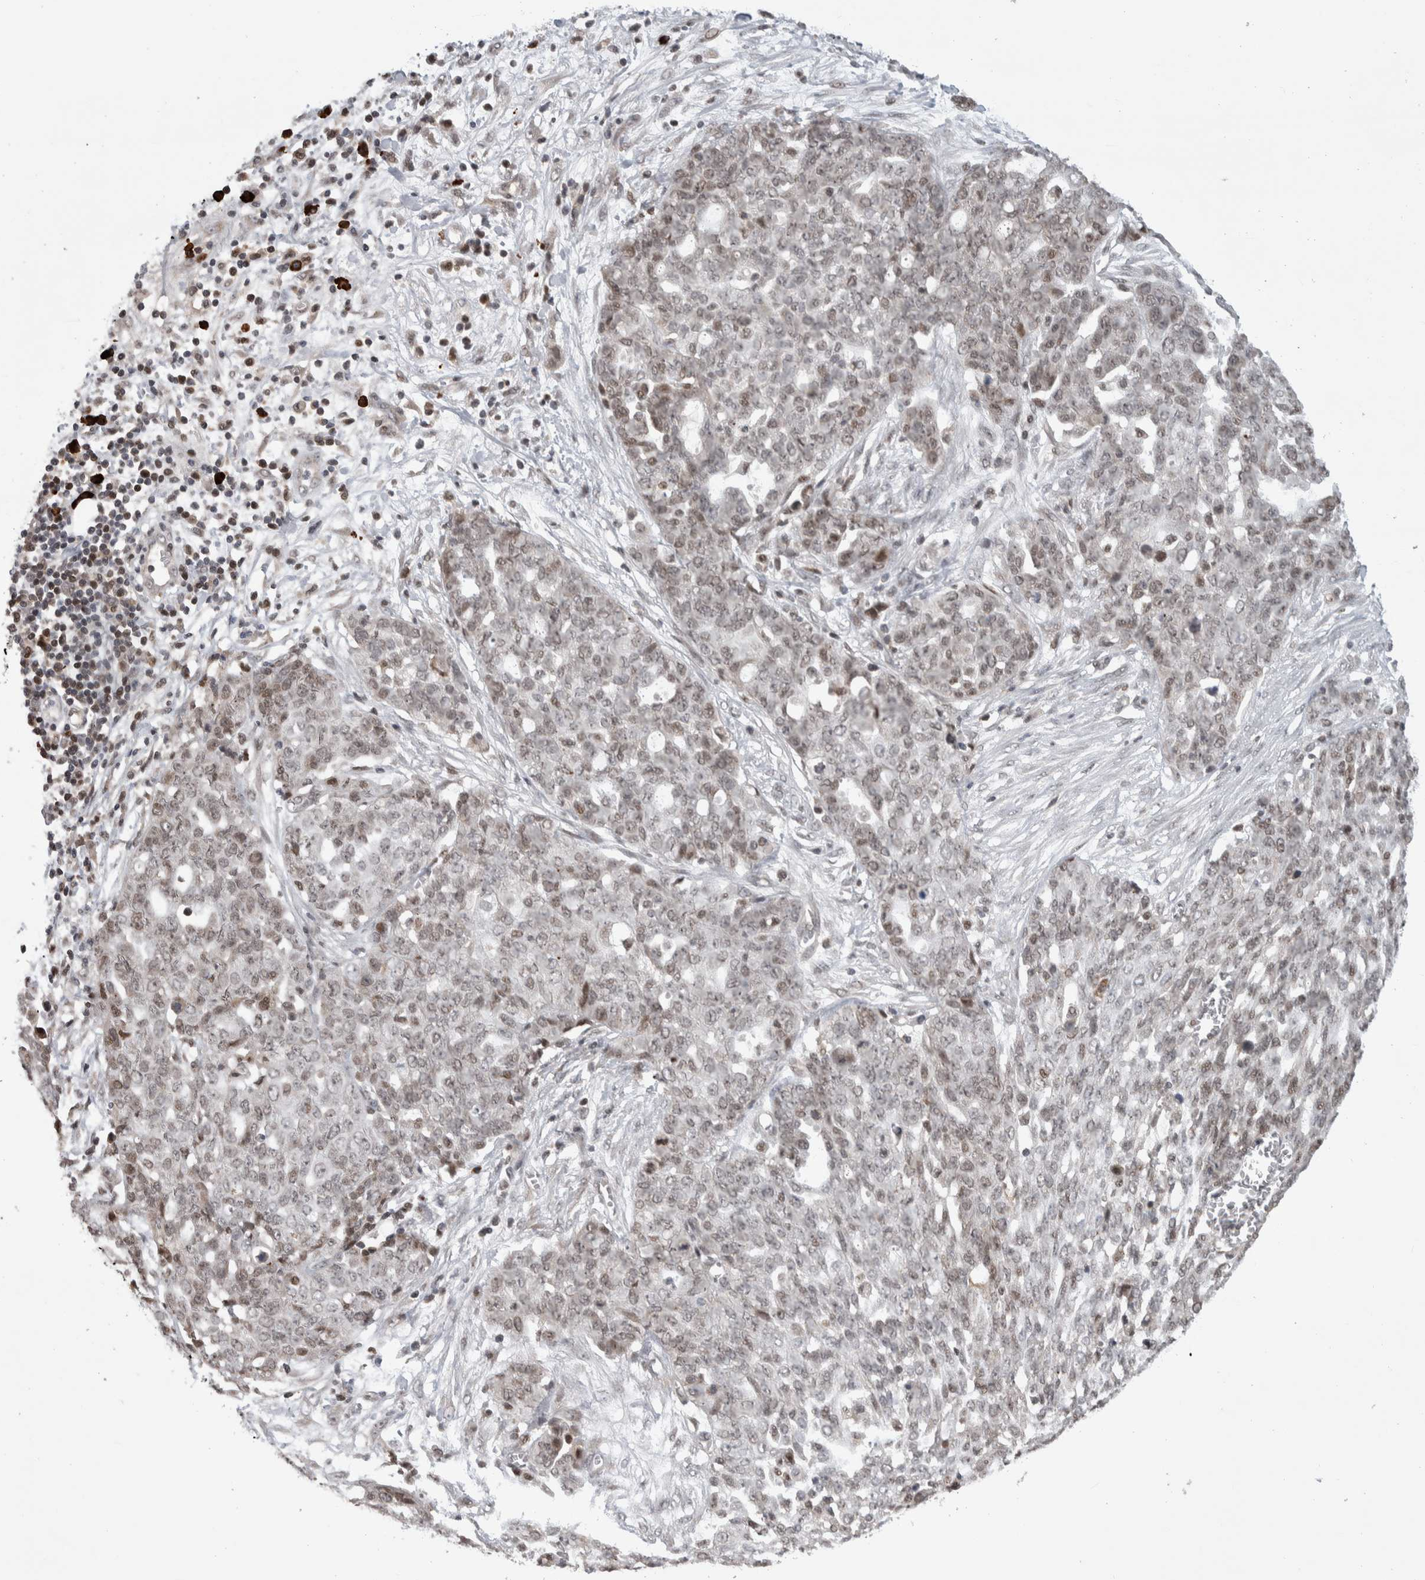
{"staining": {"intensity": "weak", "quantity": ">75%", "location": "nuclear"}, "tissue": "ovarian cancer", "cell_type": "Tumor cells", "image_type": "cancer", "snomed": [{"axis": "morphology", "description": "Cystadenocarcinoma, serous, NOS"}, {"axis": "topography", "description": "Soft tissue"}, {"axis": "topography", "description": "Ovary"}], "caption": "Ovarian serous cystadenocarcinoma tissue reveals weak nuclear staining in approximately >75% of tumor cells", "gene": "ZNF592", "patient": {"sex": "female", "age": 57}}